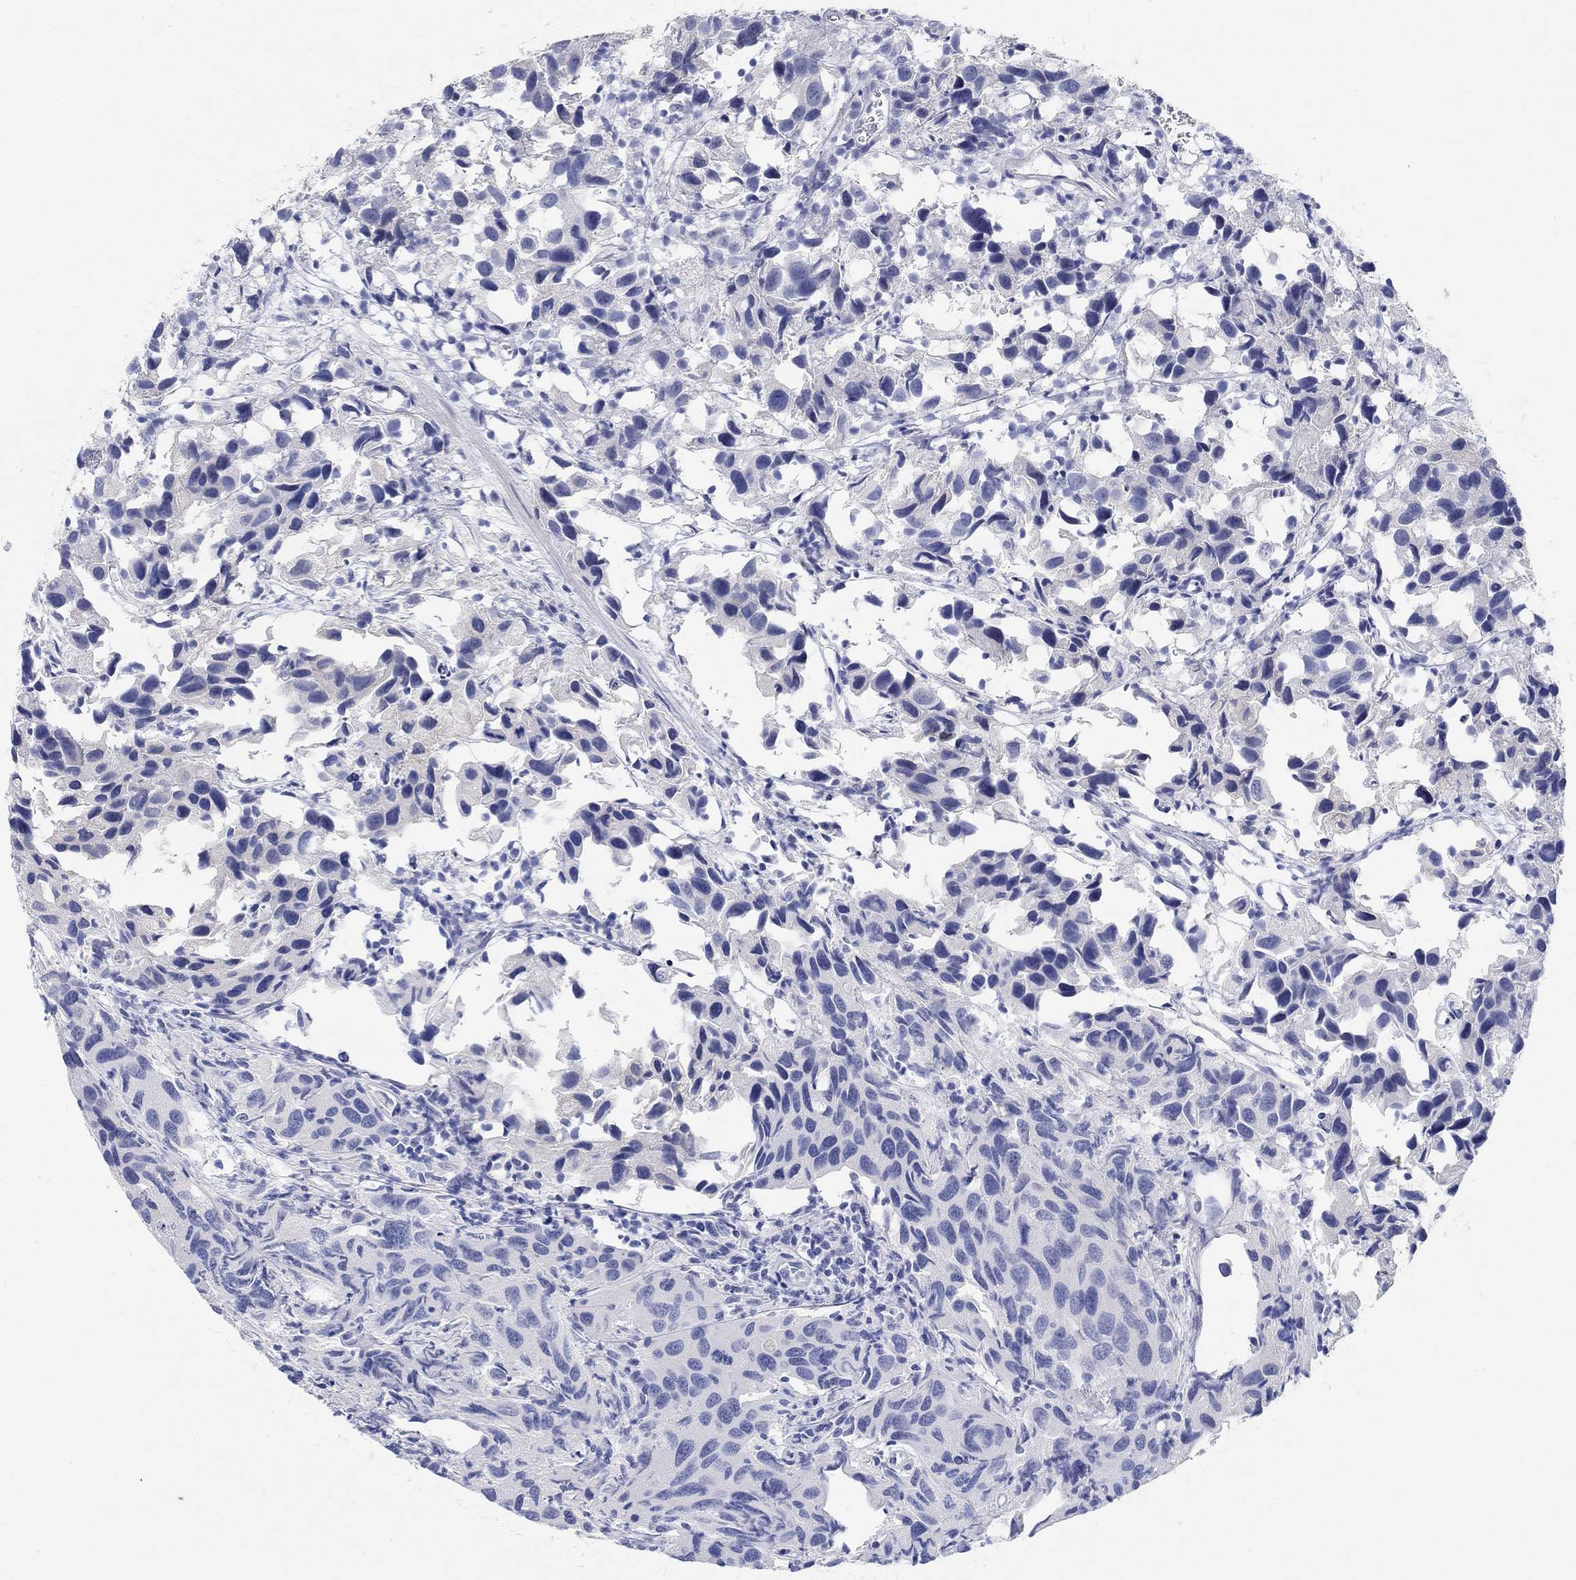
{"staining": {"intensity": "negative", "quantity": "none", "location": "none"}, "tissue": "urothelial cancer", "cell_type": "Tumor cells", "image_type": "cancer", "snomed": [{"axis": "morphology", "description": "Urothelial carcinoma, High grade"}, {"axis": "topography", "description": "Urinary bladder"}], "caption": "Human high-grade urothelial carcinoma stained for a protein using IHC displays no expression in tumor cells.", "gene": "GRIA3", "patient": {"sex": "male", "age": 79}}